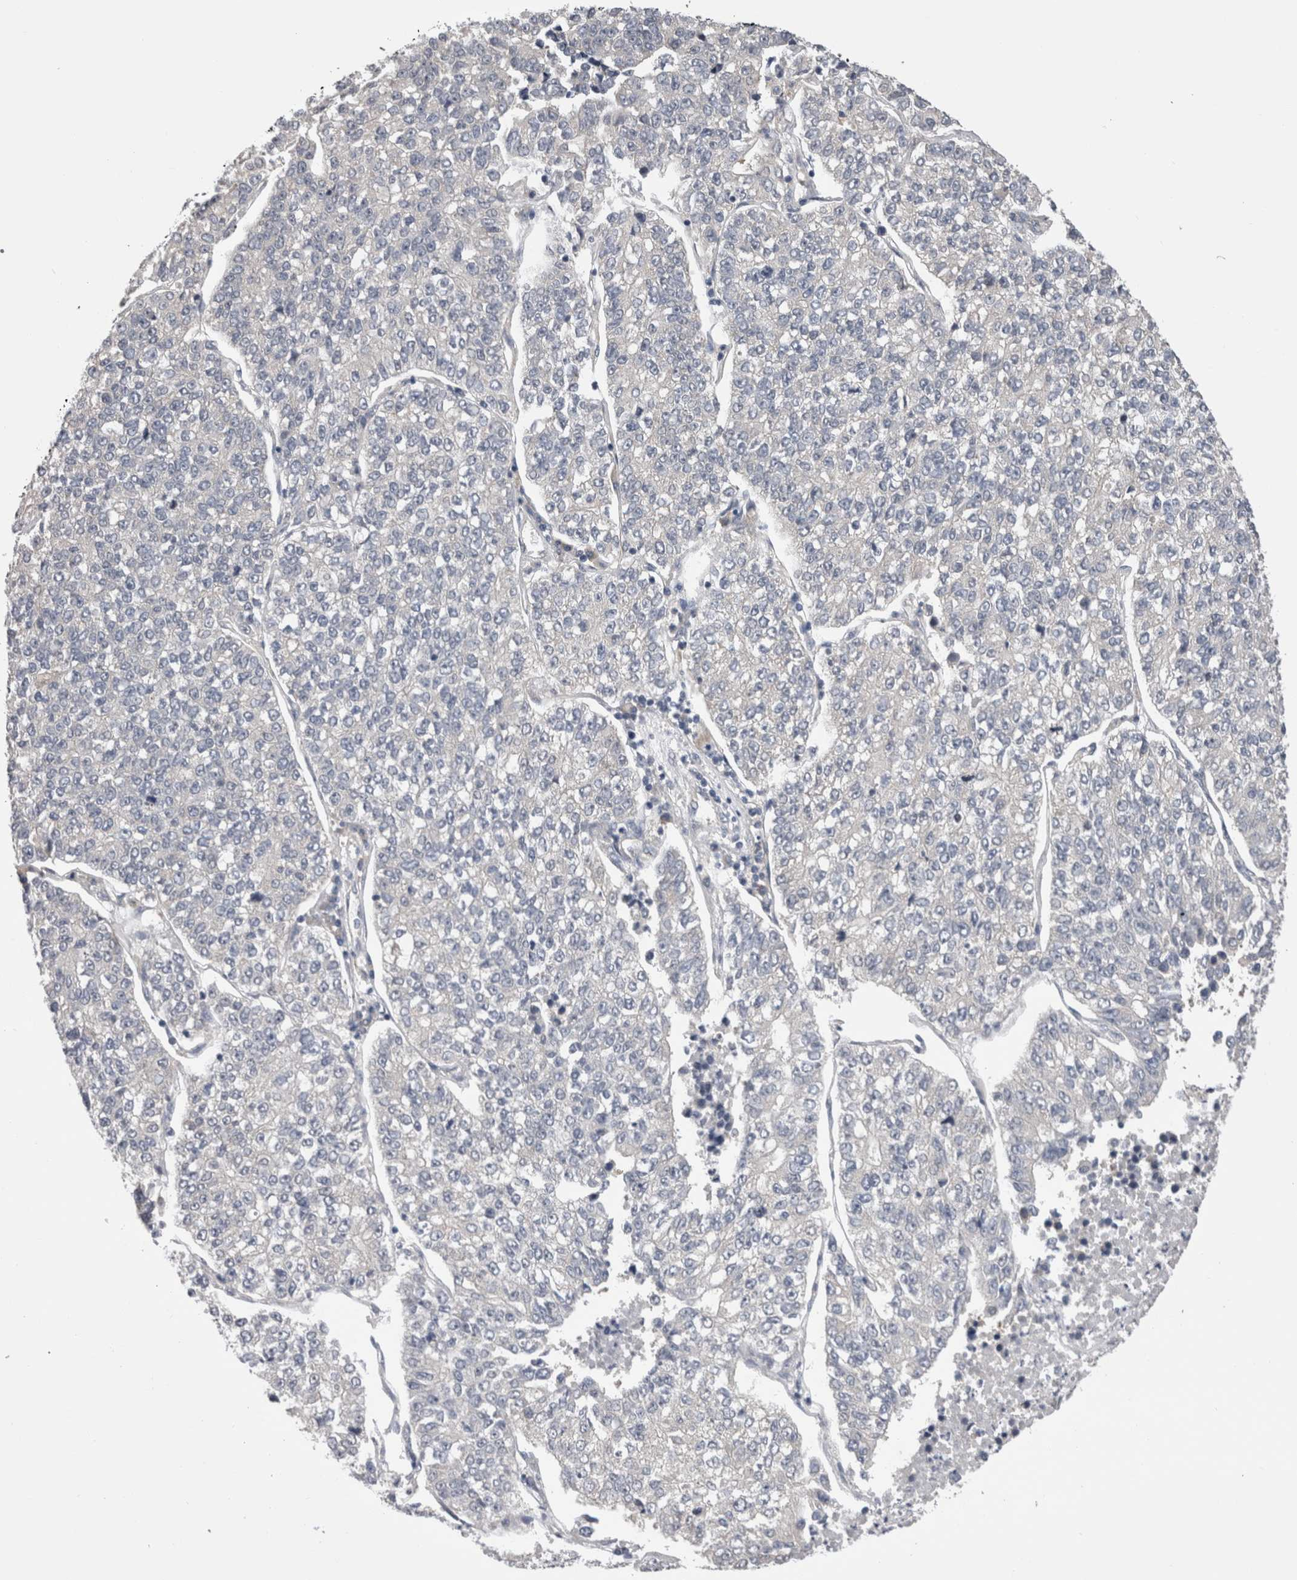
{"staining": {"intensity": "negative", "quantity": "none", "location": "none"}, "tissue": "lung cancer", "cell_type": "Tumor cells", "image_type": "cancer", "snomed": [{"axis": "morphology", "description": "Adenocarcinoma, NOS"}, {"axis": "topography", "description": "Lung"}], "caption": "High power microscopy micrograph of an IHC photomicrograph of adenocarcinoma (lung), revealing no significant positivity in tumor cells.", "gene": "DCTN6", "patient": {"sex": "male", "age": 49}}